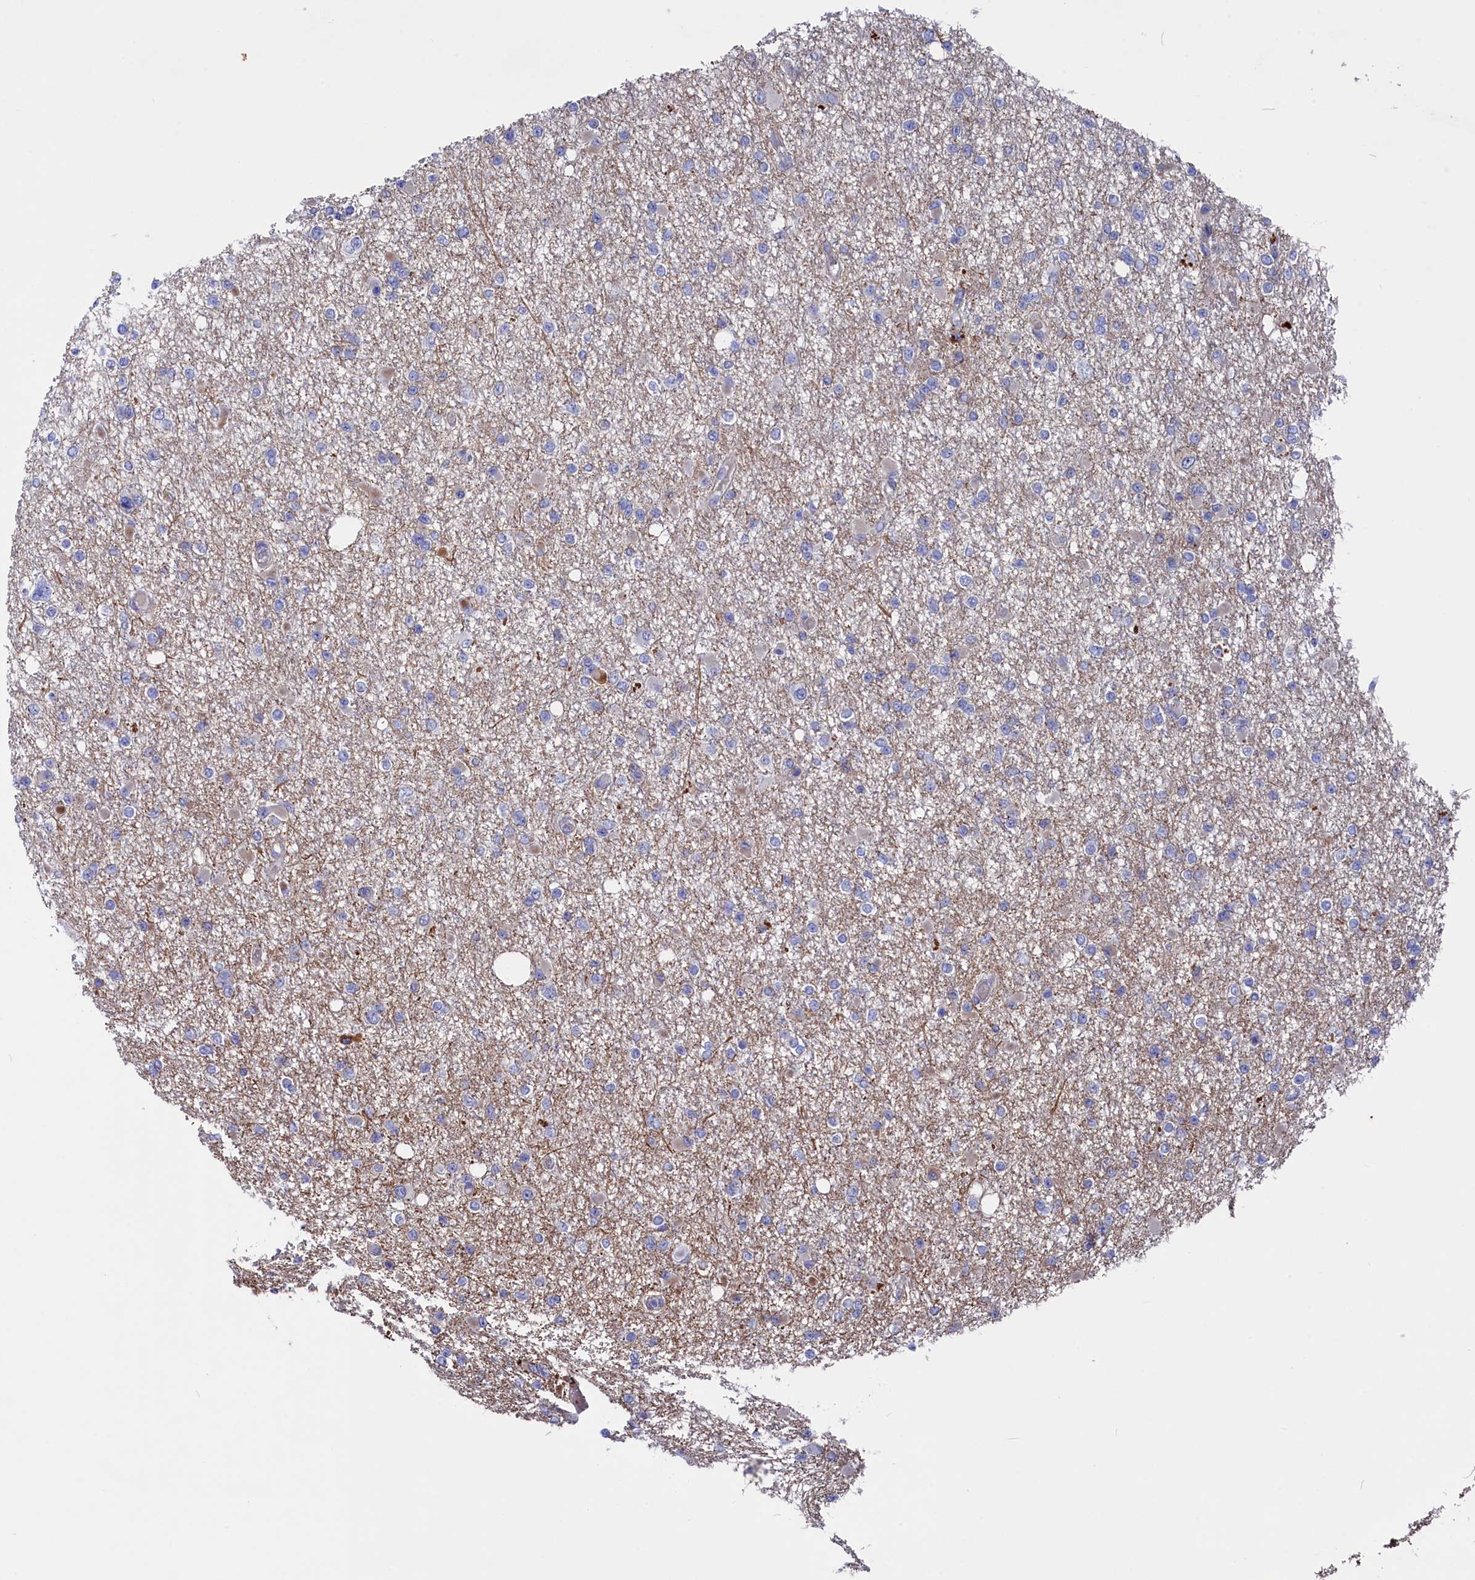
{"staining": {"intensity": "weak", "quantity": "<25%", "location": "cytoplasmic/membranous"}, "tissue": "glioma", "cell_type": "Tumor cells", "image_type": "cancer", "snomed": [{"axis": "morphology", "description": "Glioma, malignant, Low grade"}, {"axis": "topography", "description": "Brain"}], "caption": "DAB immunohistochemical staining of human malignant low-grade glioma displays no significant positivity in tumor cells. (DAB (3,3'-diaminobenzidine) IHC visualized using brightfield microscopy, high magnification).", "gene": "NUDT7", "patient": {"sex": "female", "age": 22}}